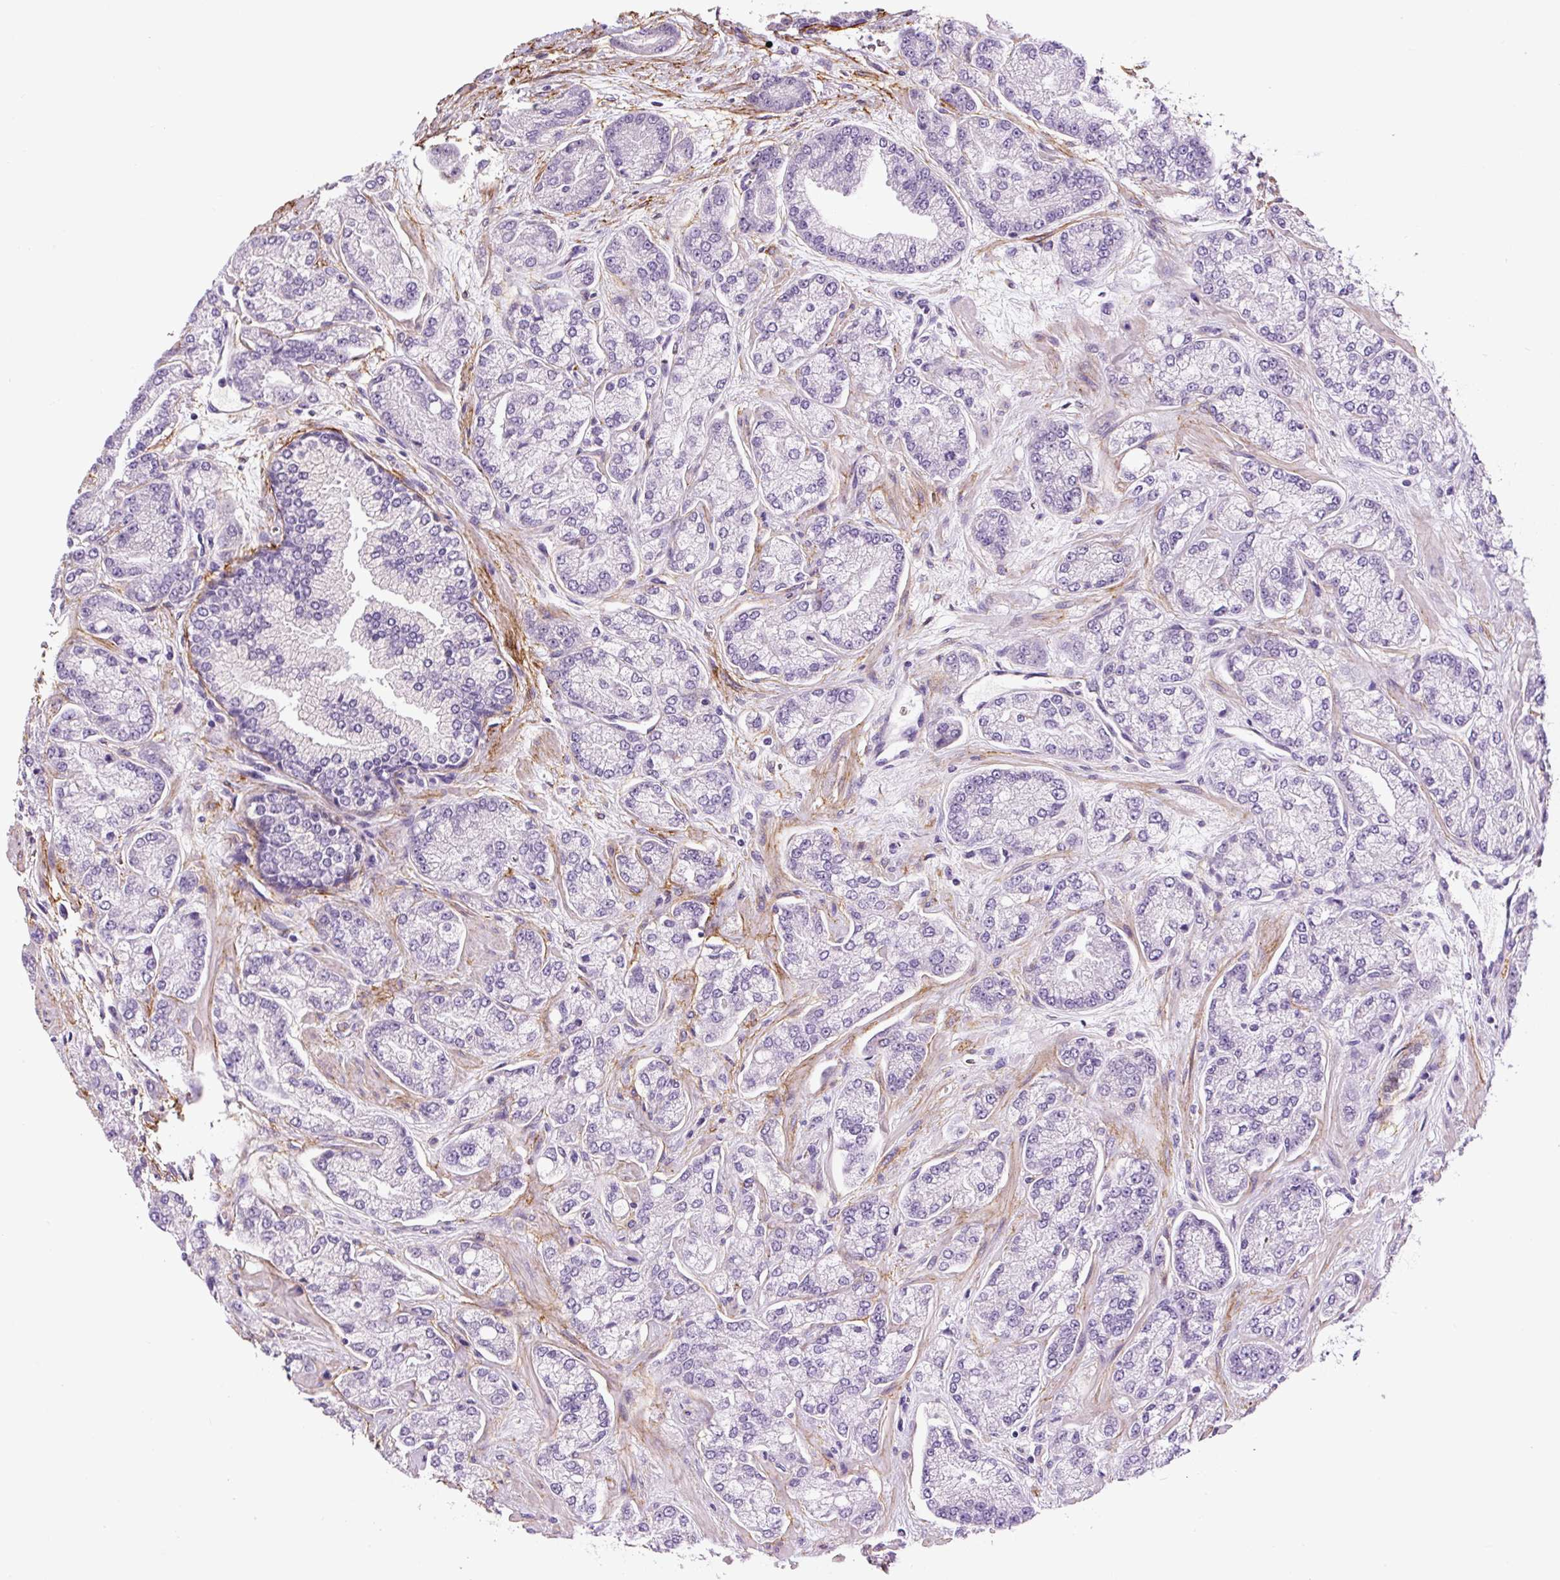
{"staining": {"intensity": "negative", "quantity": "none", "location": "none"}, "tissue": "prostate cancer", "cell_type": "Tumor cells", "image_type": "cancer", "snomed": [{"axis": "morphology", "description": "Adenocarcinoma, High grade"}, {"axis": "topography", "description": "Prostate"}], "caption": "Immunohistochemistry image of neoplastic tissue: prostate cancer stained with DAB (3,3'-diaminobenzidine) exhibits no significant protein positivity in tumor cells. (Brightfield microscopy of DAB (3,3'-diaminobenzidine) immunohistochemistry at high magnification).", "gene": "FBN1", "patient": {"sex": "male", "age": 68}}